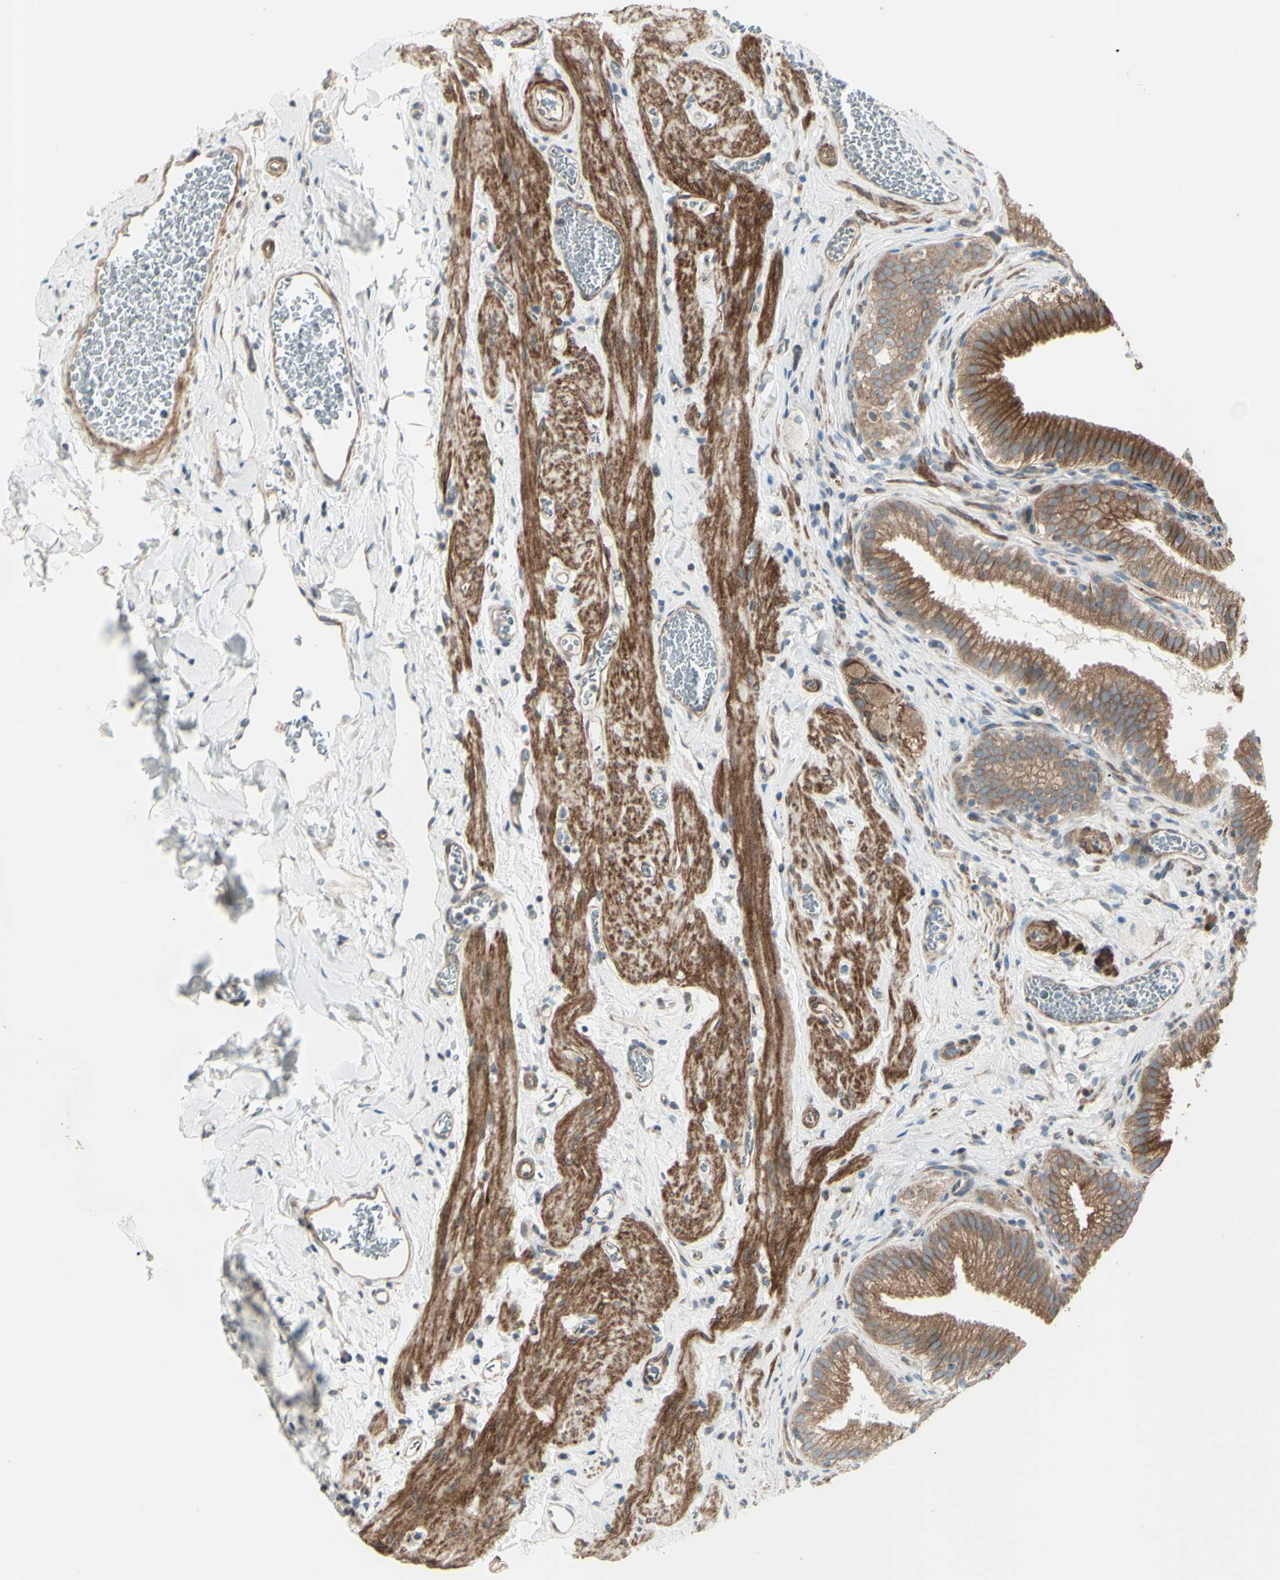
{"staining": {"intensity": "strong", "quantity": ">75%", "location": "cytoplasmic/membranous"}, "tissue": "gallbladder", "cell_type": "Glandular cells", "image_type": "normal", "snomed": [{"axis": "morphology", "description": "Normal tissue, NOS"}, {"axis": "topography", "description": "Gallbladder"}], "caption": "Human gallbladder stained with a brown dye demonstrates strong cytoplasmic/membranous positive positivity in about >75% of glandular cells.", "gene": "LRRK1", "patient": {"sex": "male", "age": 54}}